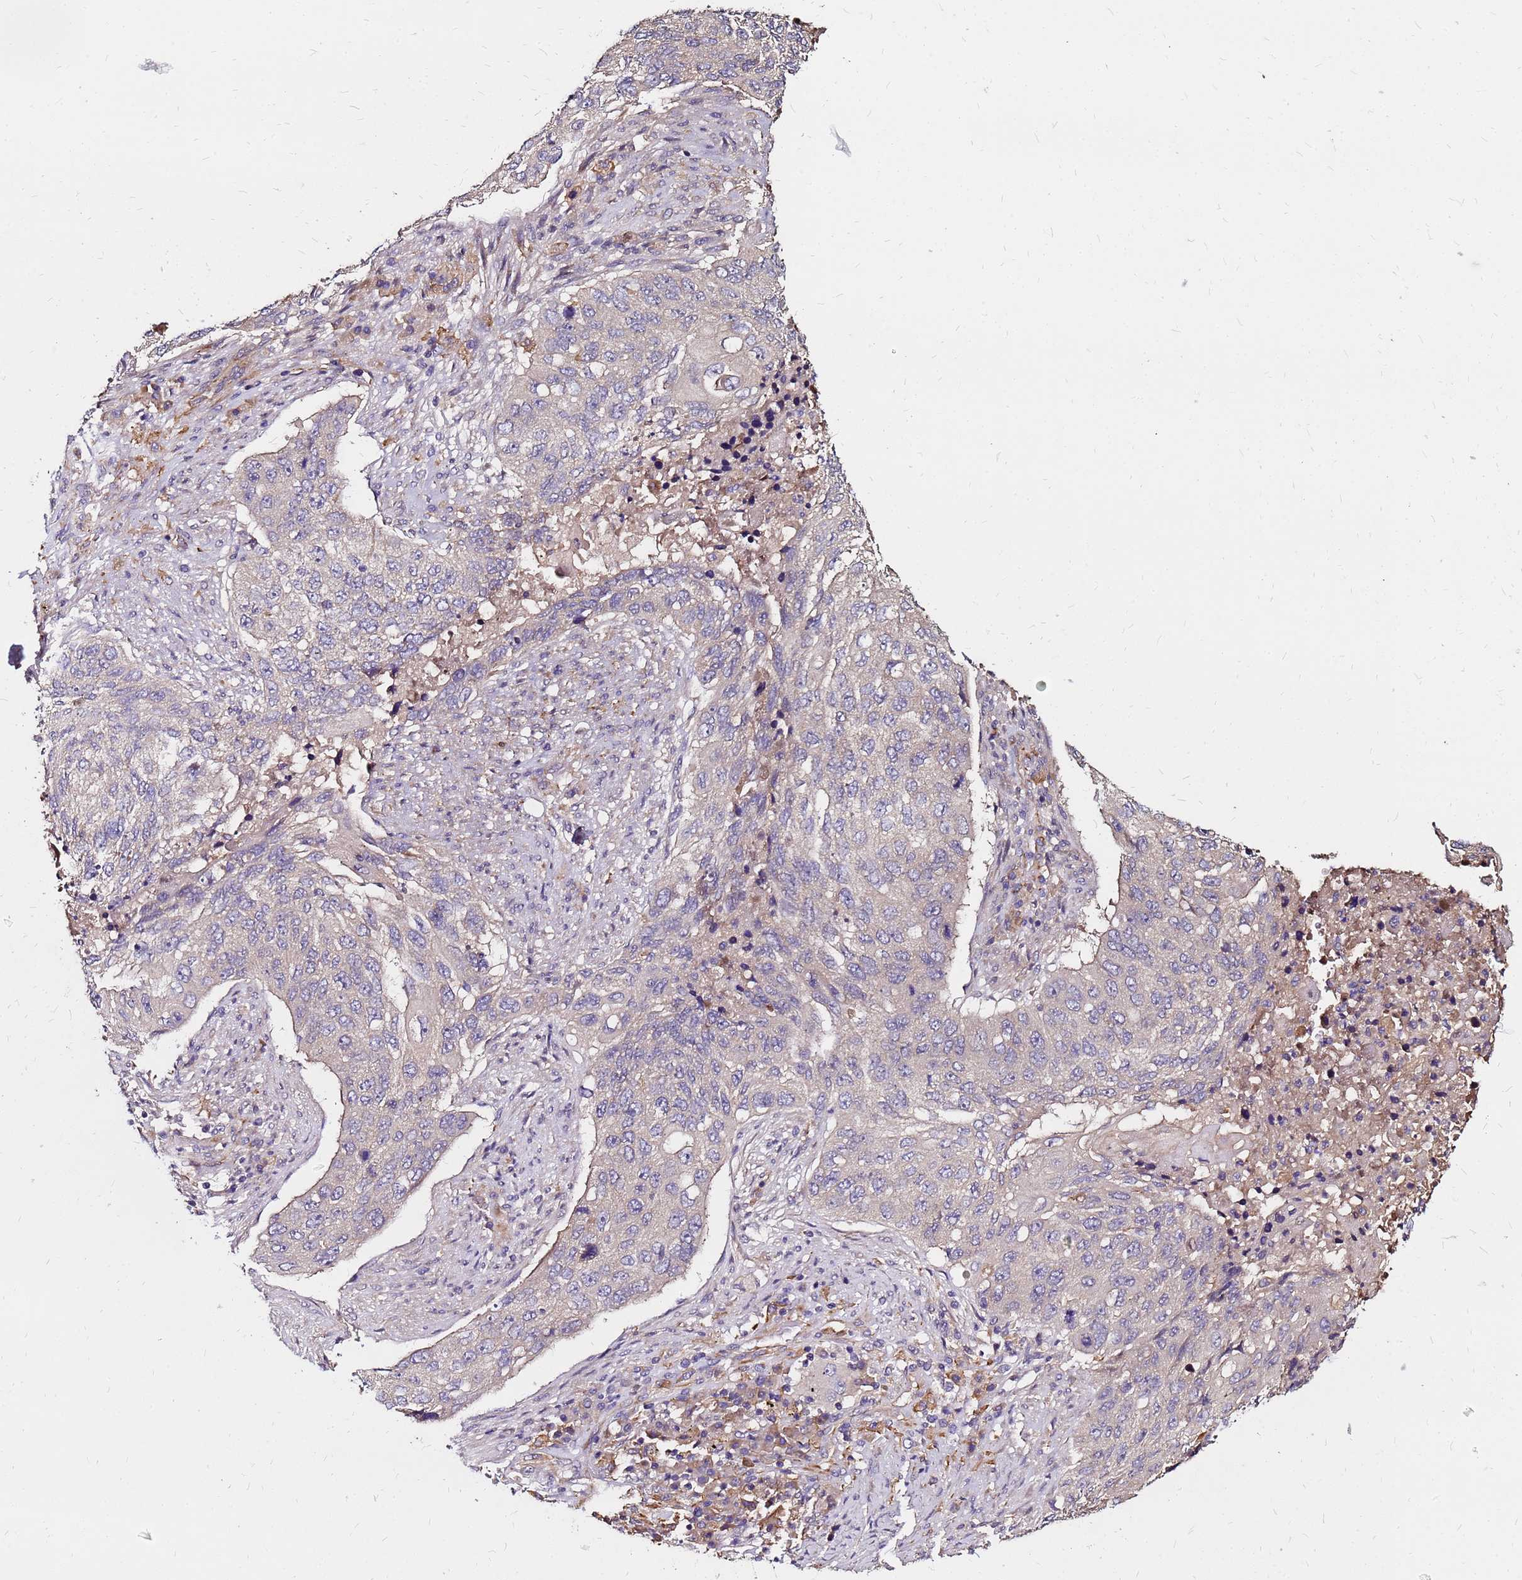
{"staining": {"intensity": "weak", "quantity": "<25%", "location": "cytoplasmic/membranous"}, "tissue": "lung cancer", "cell_type": "Tumor cells", "image_type": "cancer", "snomed": [{"axis": "morphology", "description": "Squamous cell carcinoma, NOS"}, {"axis": "topography", "description": "Lung"}], "caption": "There is no significant staining in tumor cells of lung cancer.", "gene": "ARHGEF5", "patient": {"sex": "female", "age": 63}}